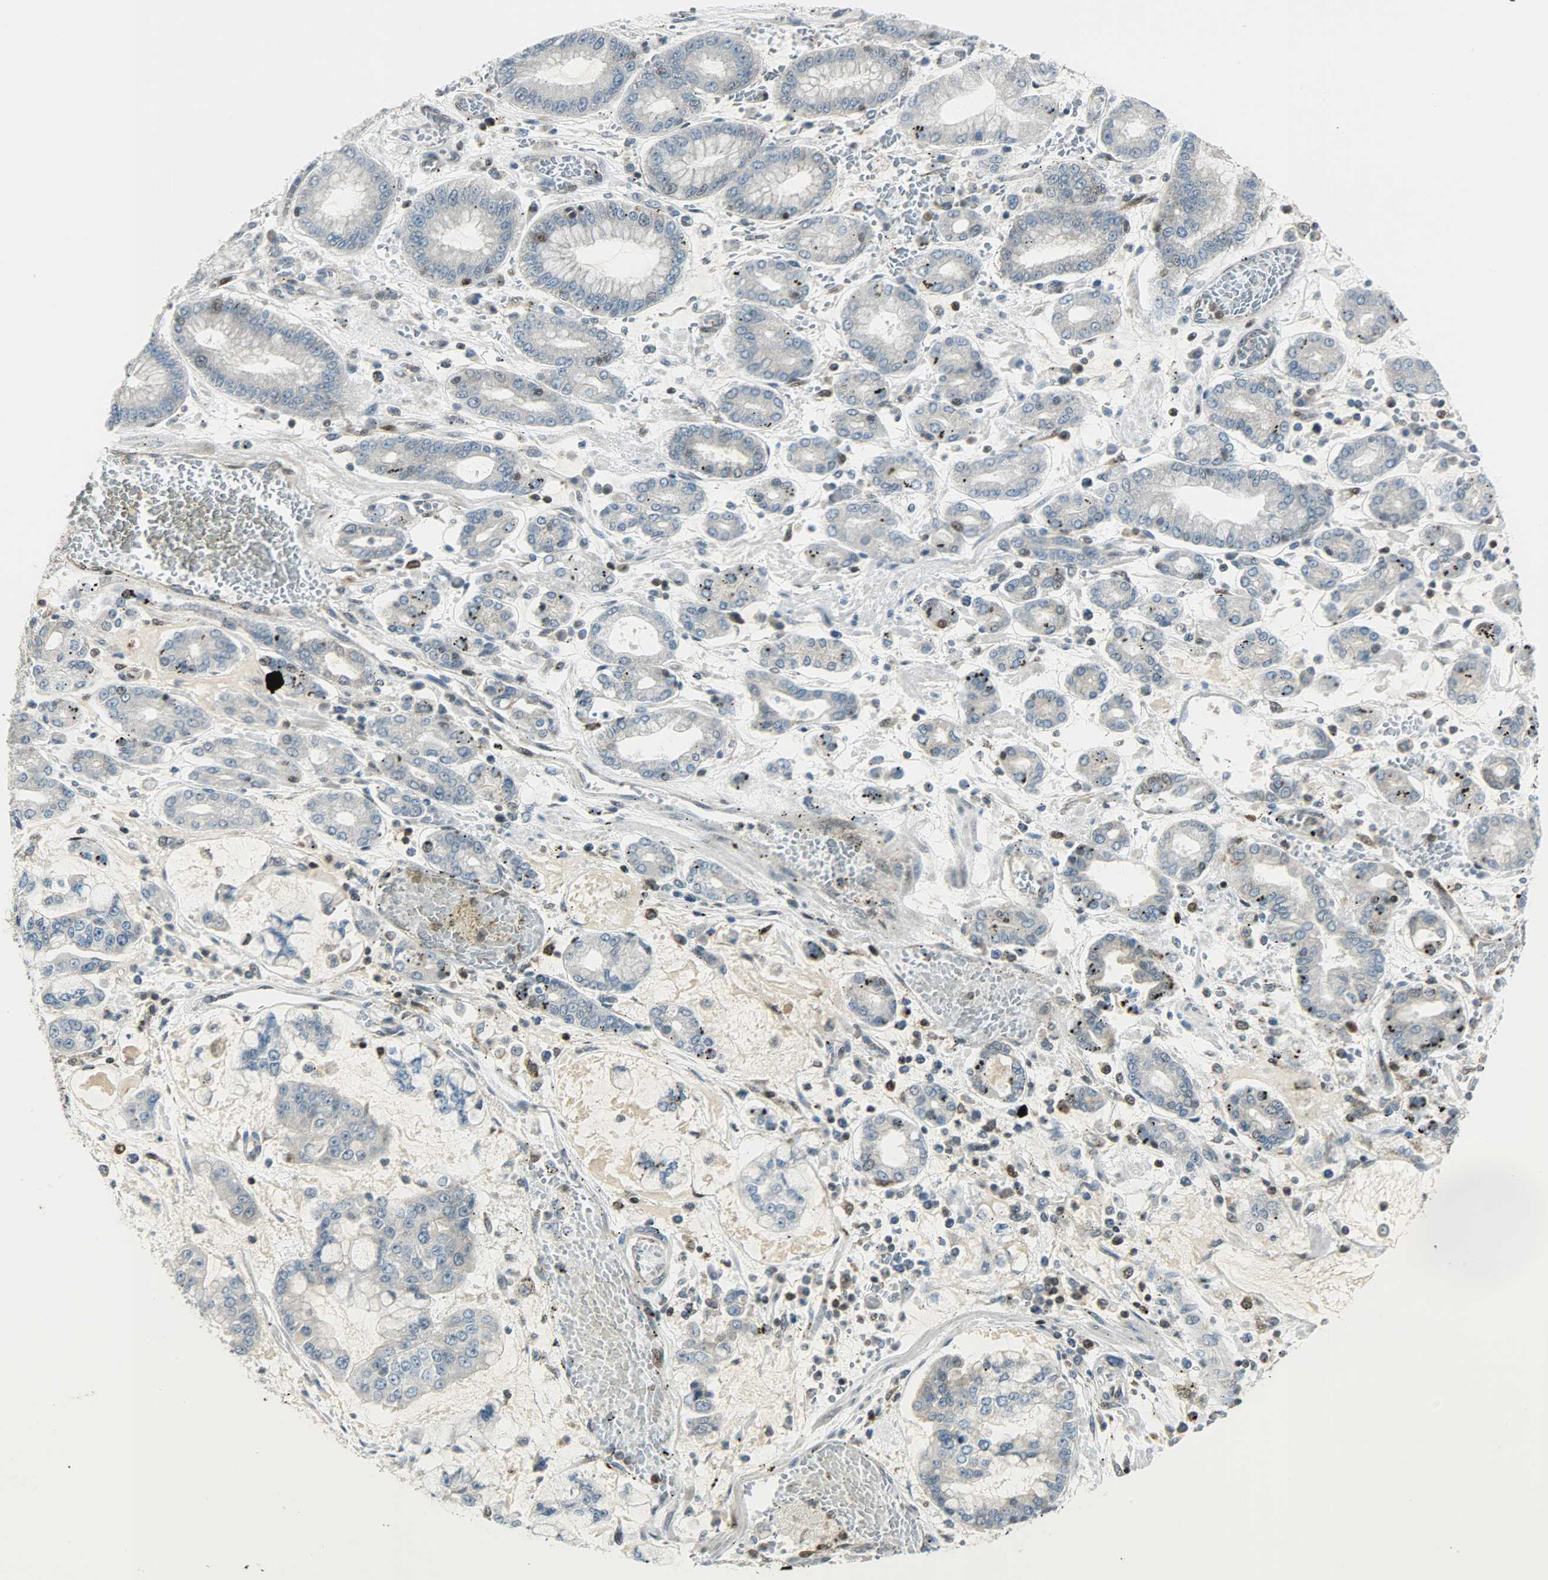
{"staining": {"intensity": "negative", "quantity": "none", "location": "none"}, "tissue": "stomach cancer", "cell_type": "Tumor cells", "image_type": "cancer", "snomed": [{"axis": "morphology", "description": "Normal tissue, NOS"}, {"axis": "morphology", "description": "Adenocarcinoma, NOS"}, {"axis": "topography", "description": "Stomach, upper"}, {"axis": "topography", "description": "Stomach"}], "caption": "A photomicrograph of adenocarcinoma (stomach) stained for a protein displays no brown staining in tumor cells.", "gene": "IL15", "patient": {"sex": "male", "age": 76}}